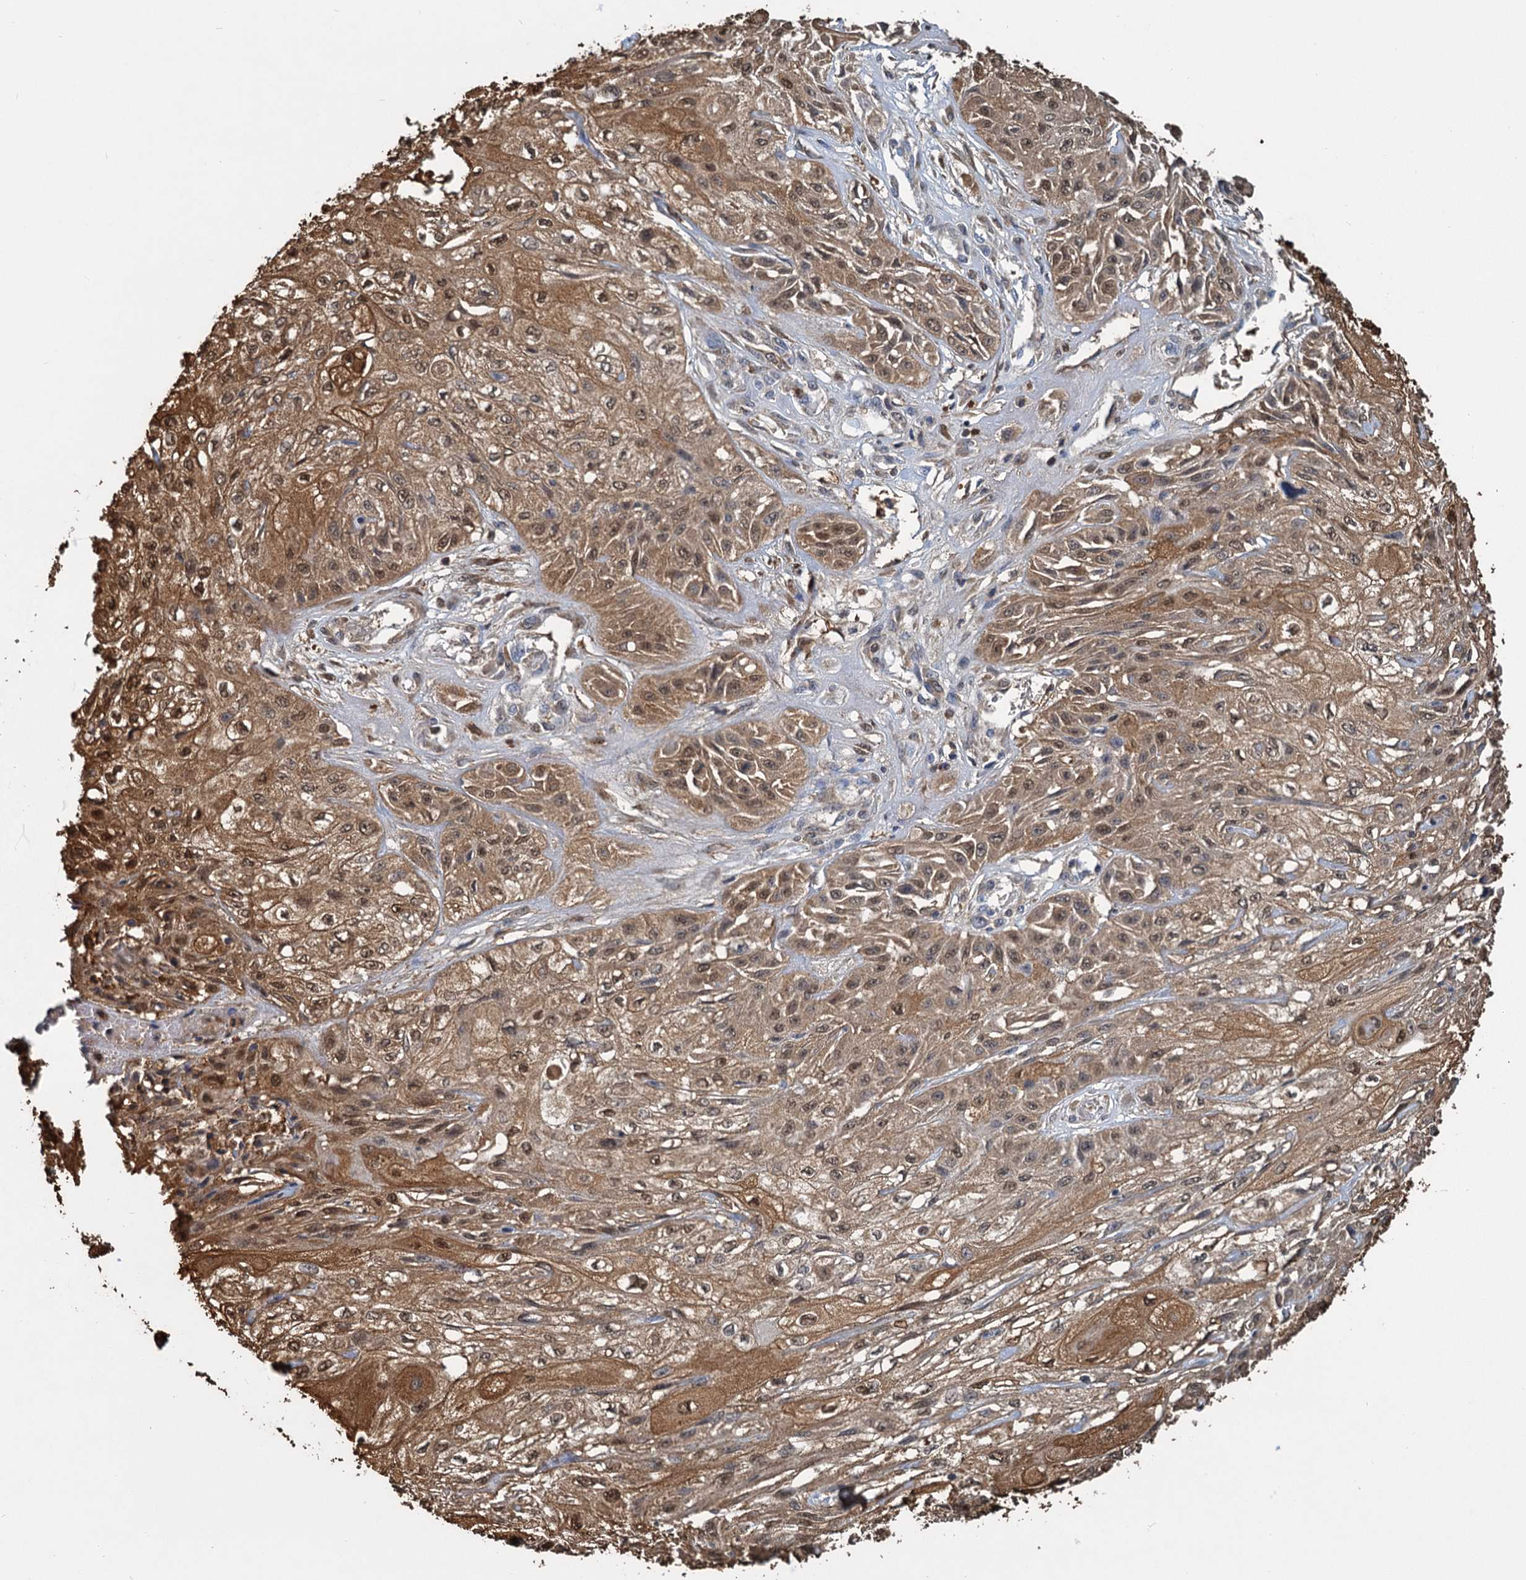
{"staining": {"intensity": "moderate", "quantity": ">75%", "location": "cytoplasmic/membranous,nuclear"}, "tissue": "skin cancer", "cell_type": "Tumor cells", "image_type": "cancer", "snomed": [{"axis": "morphology", "description": "Squamous cell carcinoma, NOS"}, {"axis": "morphology", "description": "Squamous cell carcinoma, metastatic, NOS"}, {"axis": "topography", "description": "Skin"}, {"axis": "topography", "description": "Lymph node"}], "caption": "DAB immunohistochemical staining of squamous cell carcinoma (skin) demonstrates moderate cytoplasmic/membranous and nuclear protein expression in about >75% of tumor cells.", "gene": "S100A6", "patient": {"sex": "male", "age": 75}}